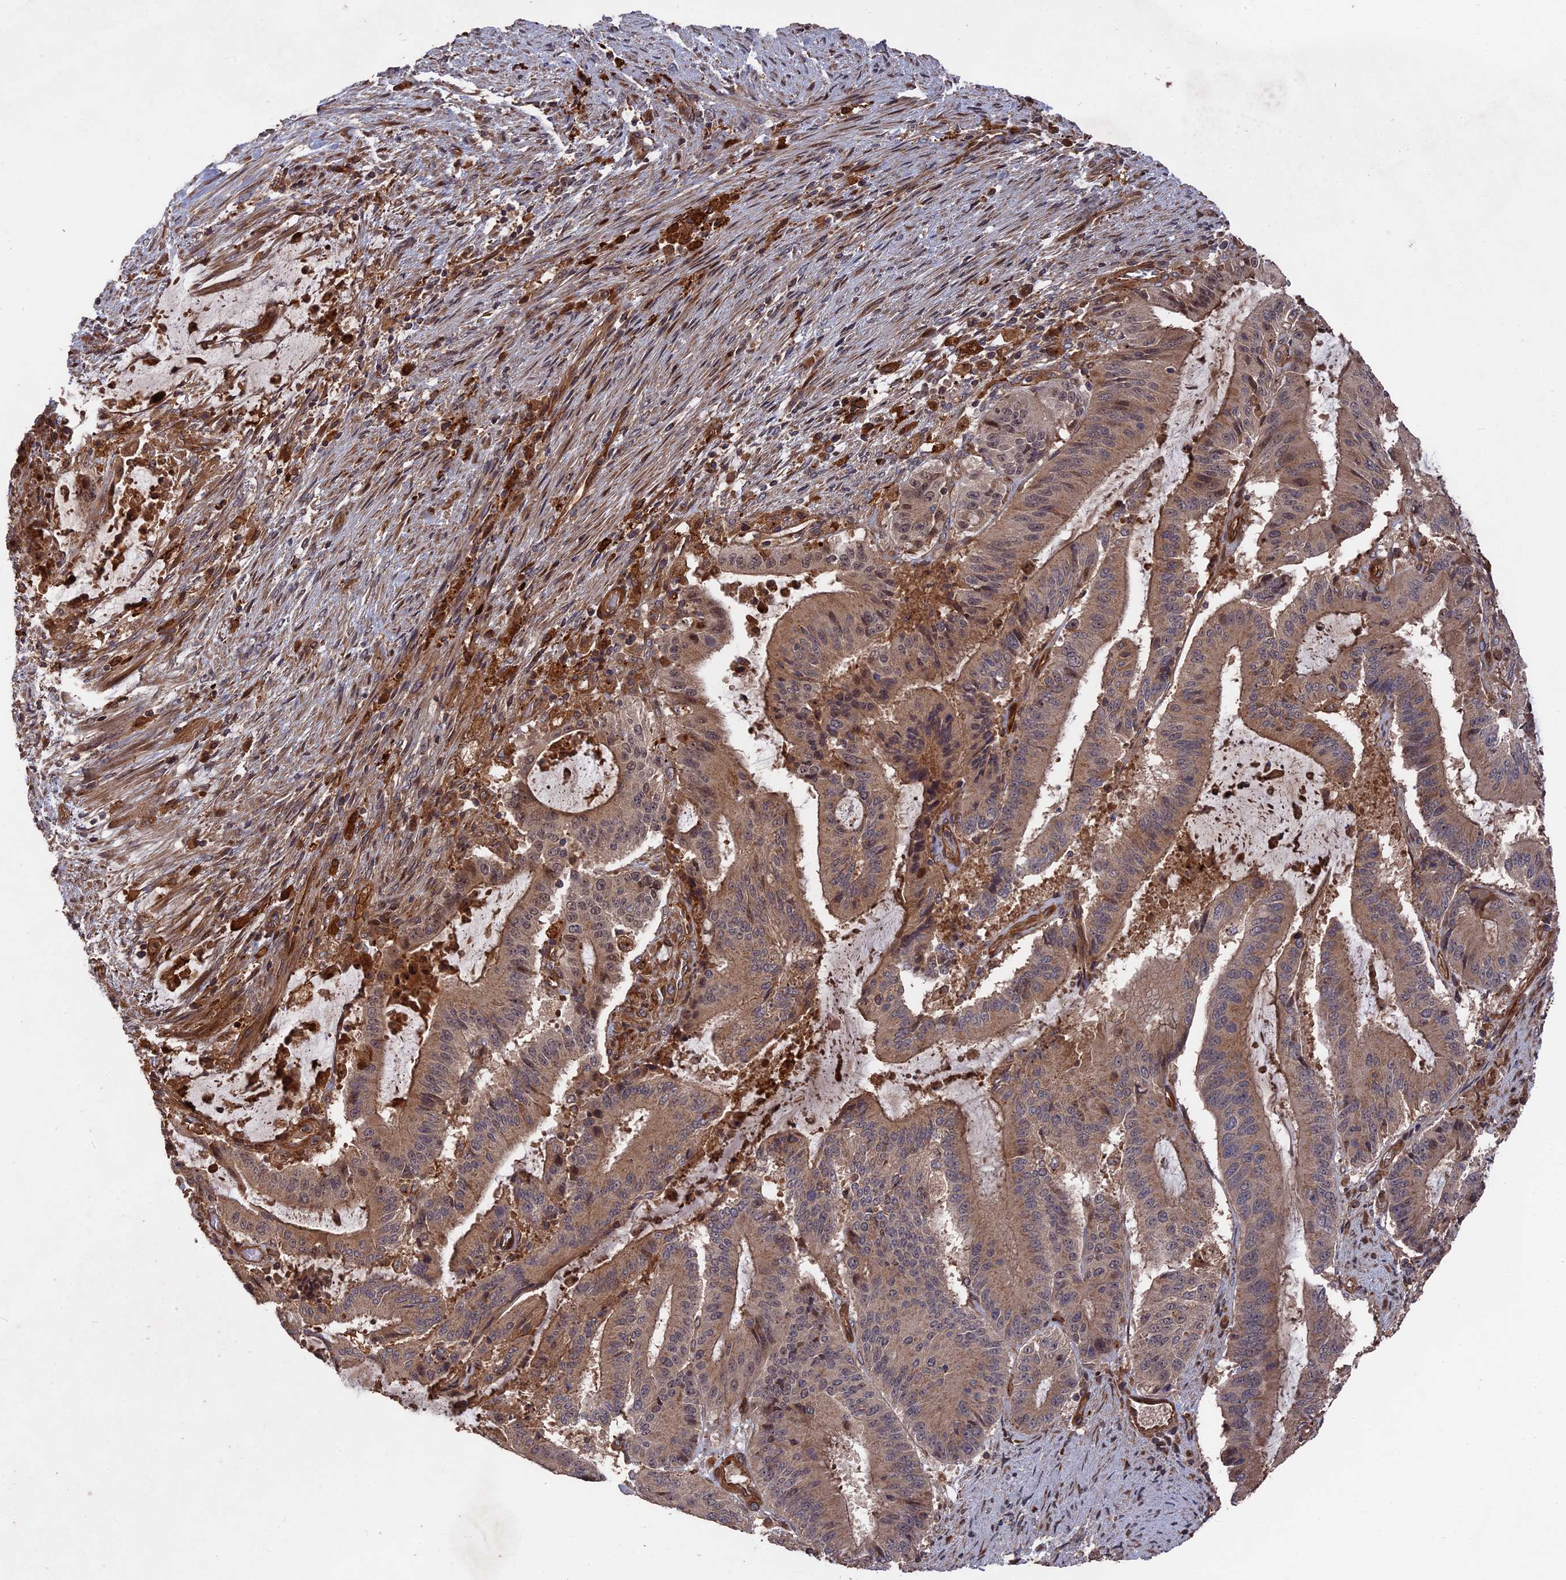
{"staining": {"intensity": "moderate", "quantity": ">75%", "location": "cytoplasmic/membranous"}, "tissue": "liver cancer", "cell_type": "Tumor cells", "image_type": "cancer", "snomed": [{"axis": "morphology", "description": "Normal tissue, NOS"}, {"axis": "morphology", "description": "Cholangiocarcinoma"}, {"axis": "topography", "description": "Liver"}, {"axis": "topography", "description": "Peripheral nerve tissue"}], "caption": "Tumor cells show medium levels of moderate cytoplasmic/membranous expression in about >75% of cells in human liver cancer.", "gene": "DEF8", "patient": {"sex": "female", "age": 73}}